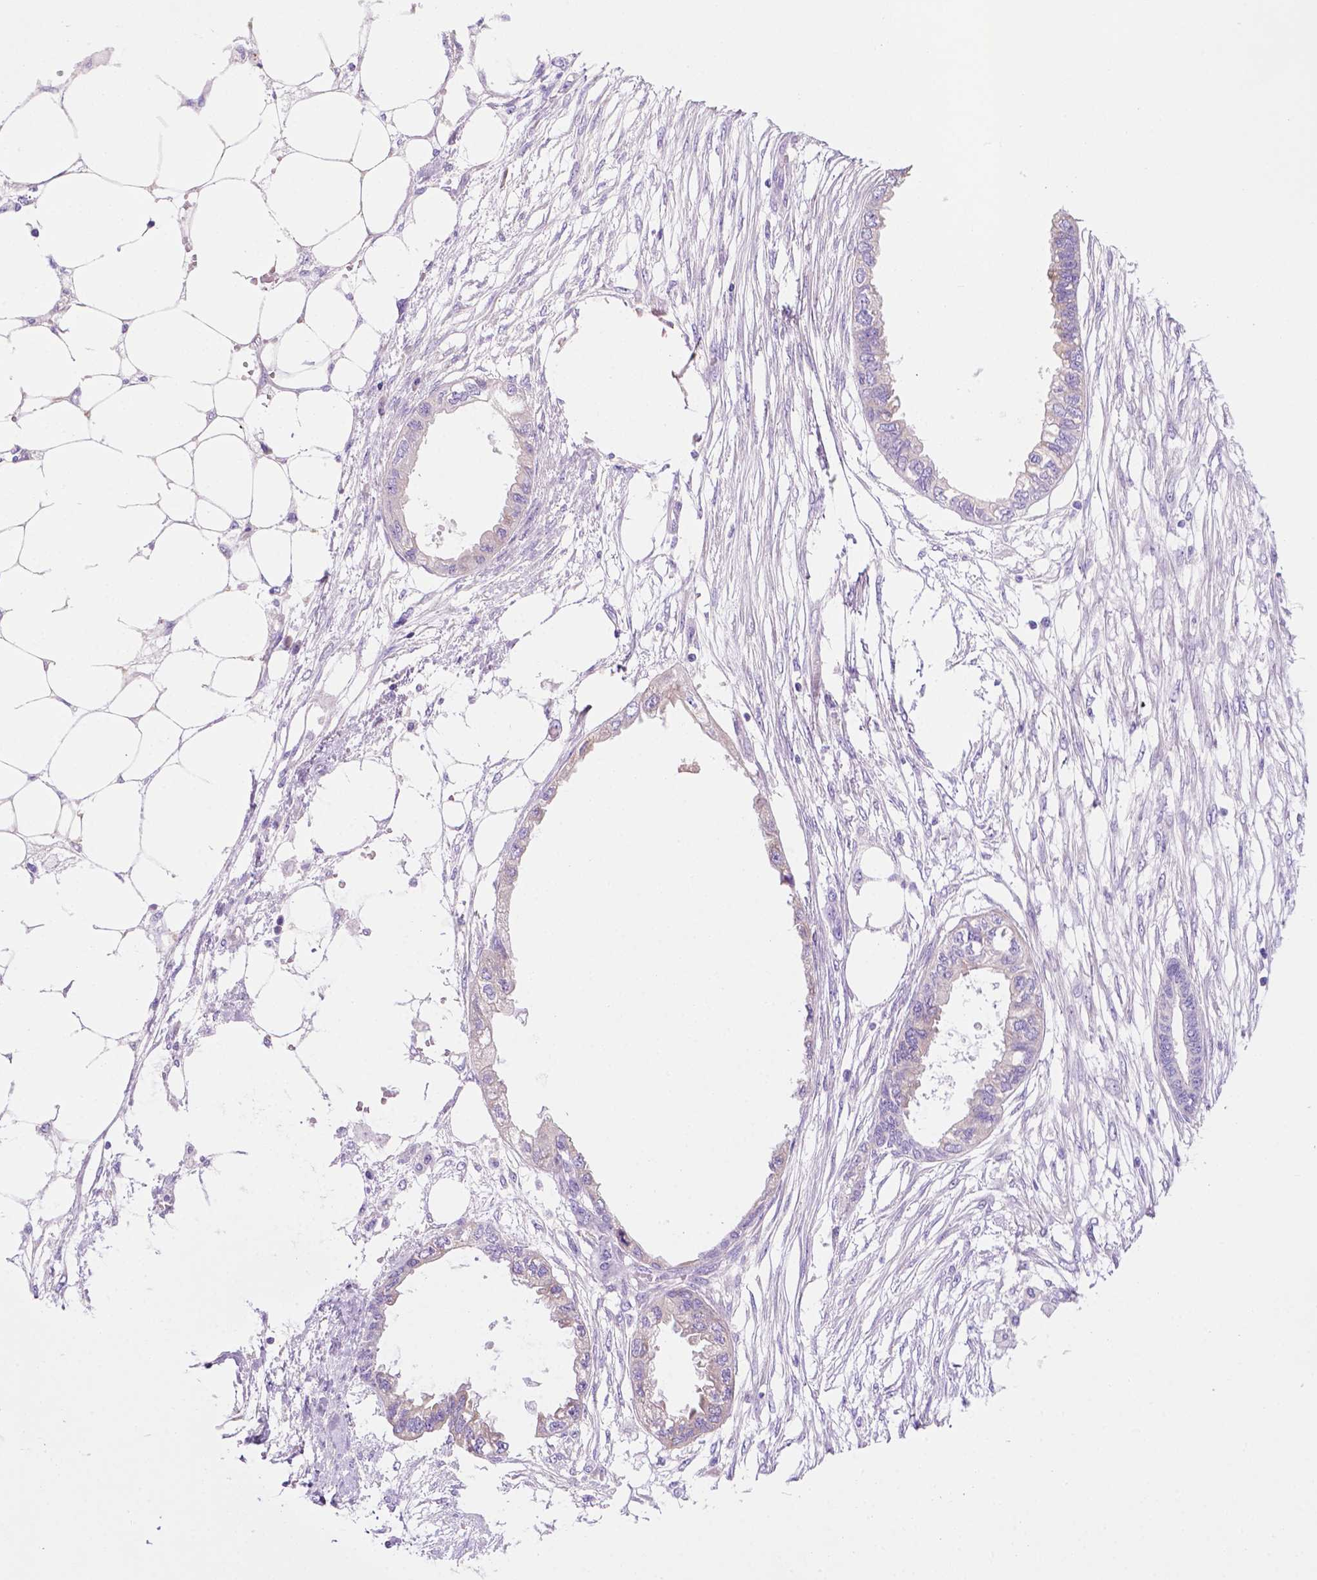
{"staining": {"intensity": "negative", "quantity": "none", "location": "none"}, "tissue": "endometrial cancer", "cell_type": "Tumor cells", "image_type": "cancer", "snomed": [{"axis": "morphology", "description": "Adenocarcinoma, NOS"}, {"axis": "morphology", "description": "Adenocarcinoma, metastatic, NOS"}, {"axis": "topography", "description": "Adipose tissue"}, {"axis": "topography", "description": "Endometrium"}], "caption": "DAB immunohistochemical staining of human endometrial cancer (metastatic adenocarcinoma) demonstrates no significant staining in tumor cells.", "gene": "CEACAM7", "patient": {"sex": "female", "age": 67}}